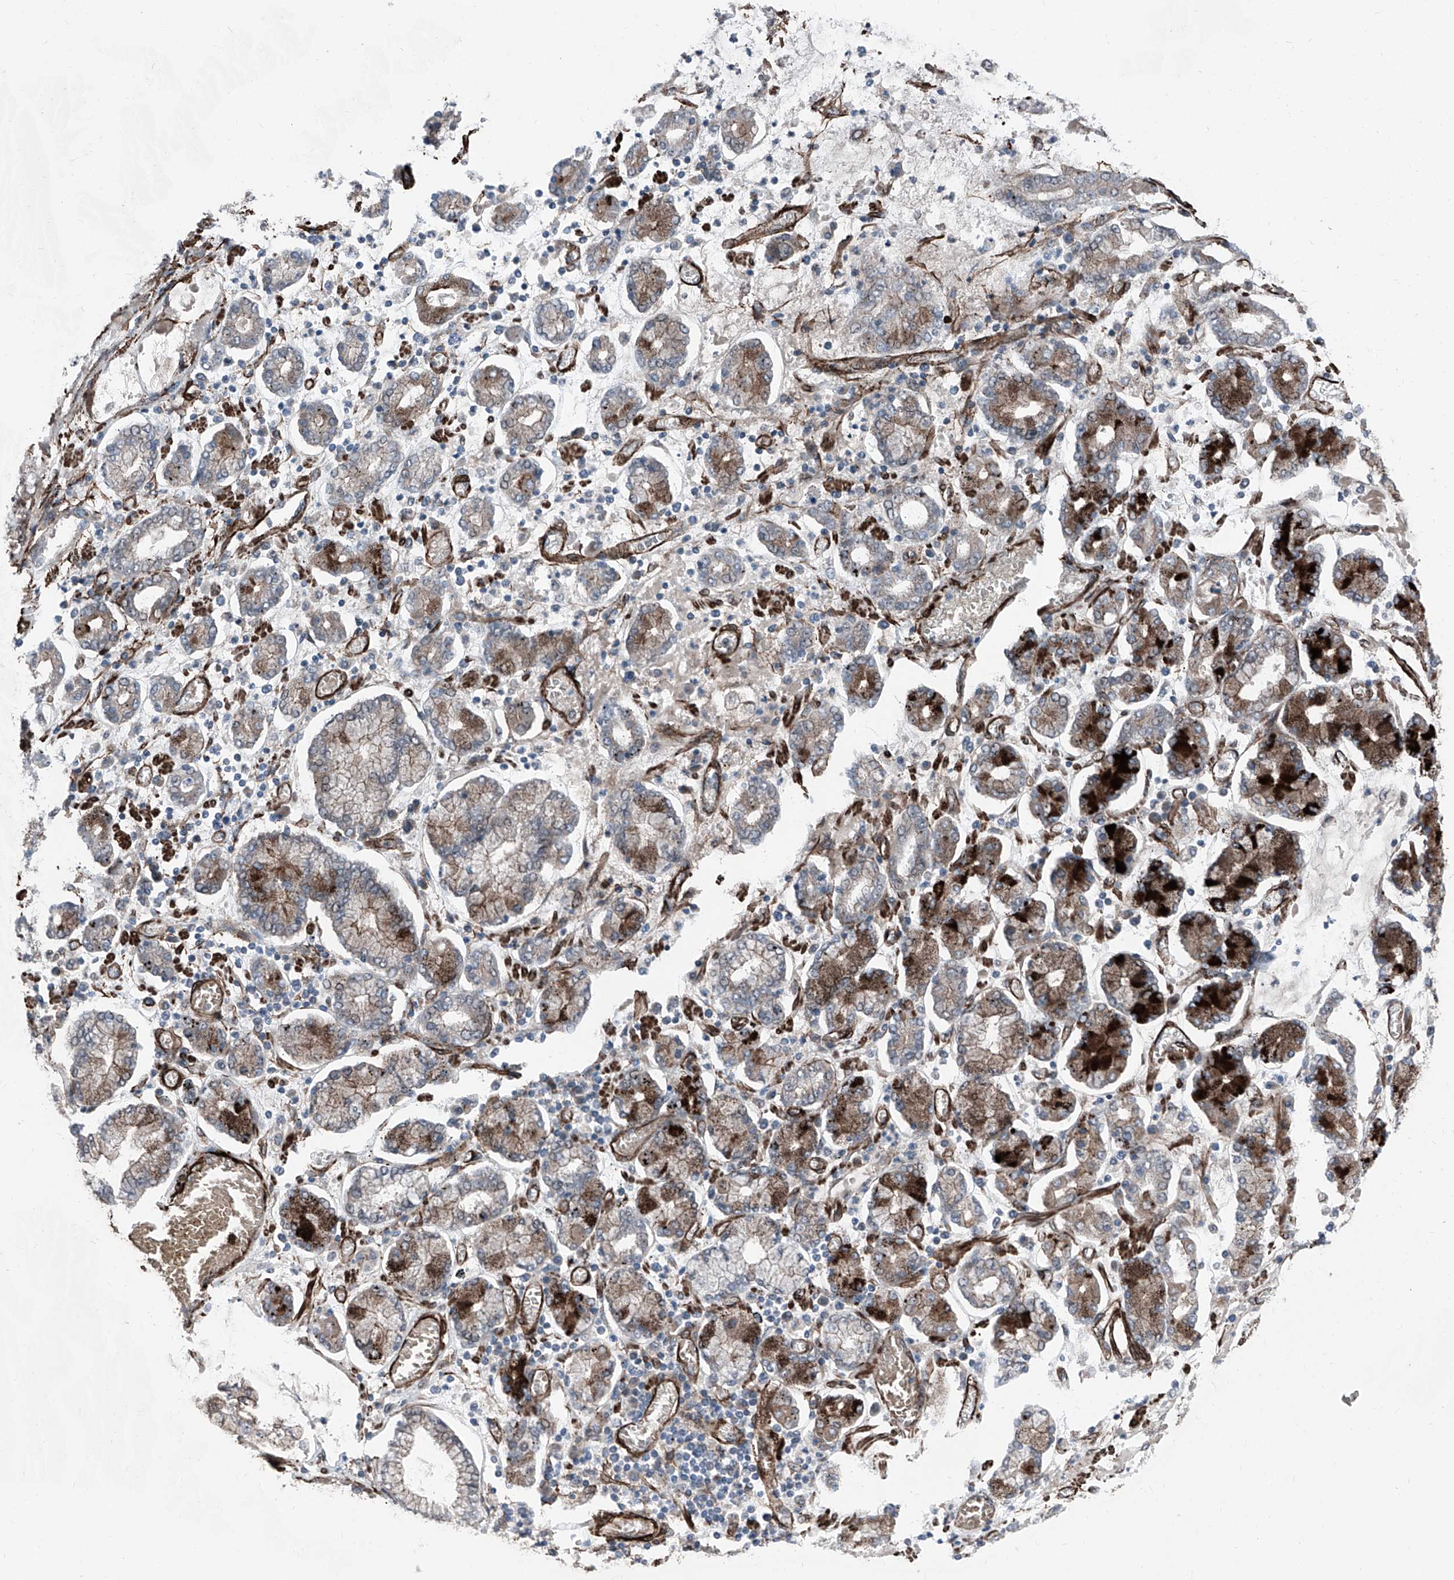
{"staining": {"intensity": "moderate", "quantity": "25%-75%", "location": "cytoplasmic/membranous"}, "tissue": "stomach cancer", "cell_type": "Tumor cells", "image_type": "cancer", "snomed": [{"axis": "morphology", "description": "Adenocarcinoma, NOS"}, {"axis": "topography", "description": "Stomach"}], "caption": "There is medium levels of moderate cytoplasmic/membranous expression in tumor cells of stomach cancer (adenocarcinoma), as demonstrated by immunohistochemical staining (brown color).", "gene": "COA7", "patient": {"sex": "male", "age": 76}}